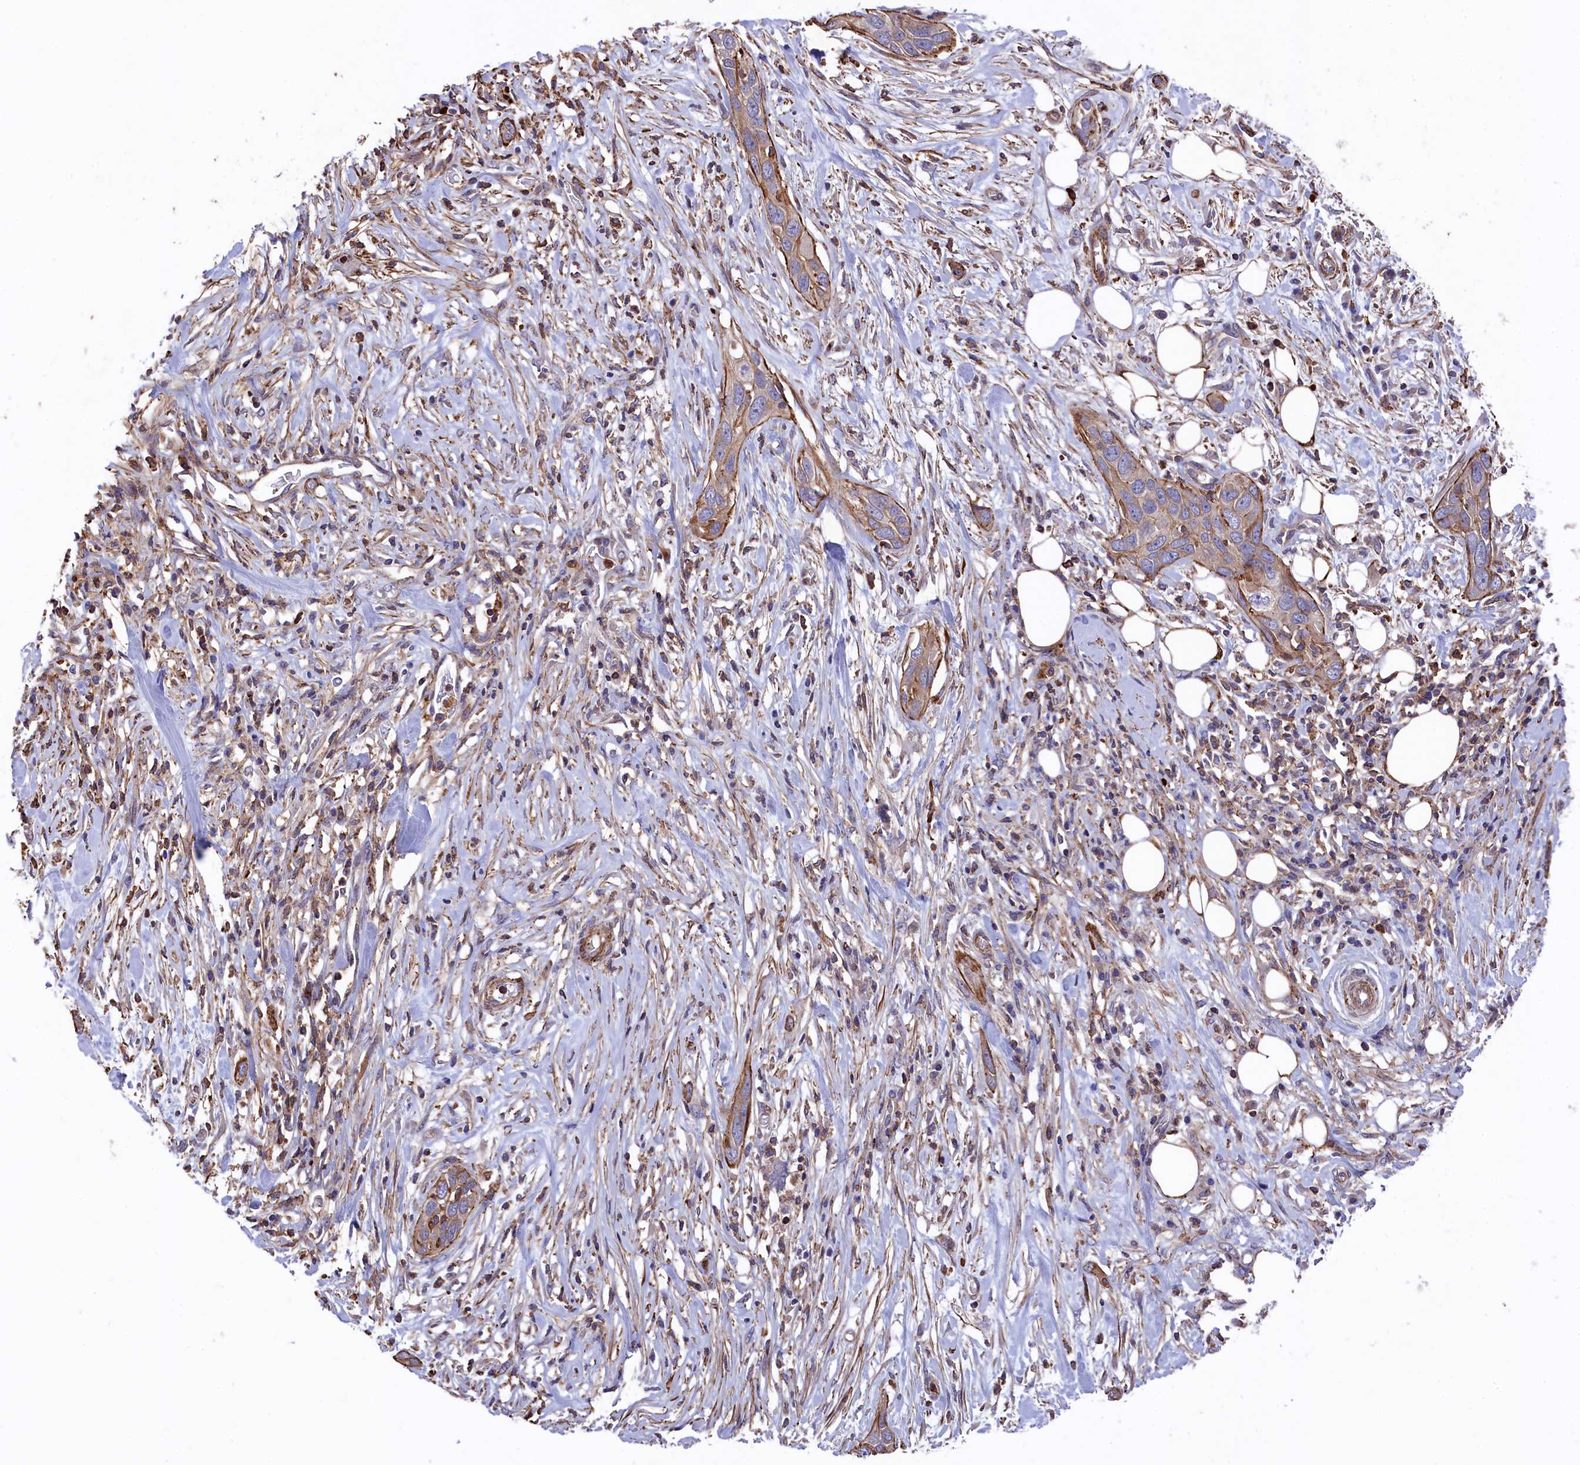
{"staining": {"intensity": "weak", "quantity": ">75%", "location": "cytoplasmic/membranous"}, "tissue": "pancreatic cancer", "cell_type": "Tumor cells", "image_type": "cancer", "snomed": [{"axis": "morphology", "description": "Adenocarcinoma, NOS"}, {"axis": "topography", "description": "Pancreas"}], "caption": "Immunohistochemistry (IHC) (DAB) staining of human pancreatic cancer (adenocarcinoma) shows weak cytoplasmic/membranous protein expression in approximately >75% of tumor cells.", "gene": "RAPSN", "patient": {"sex": "female", "age": 60}}